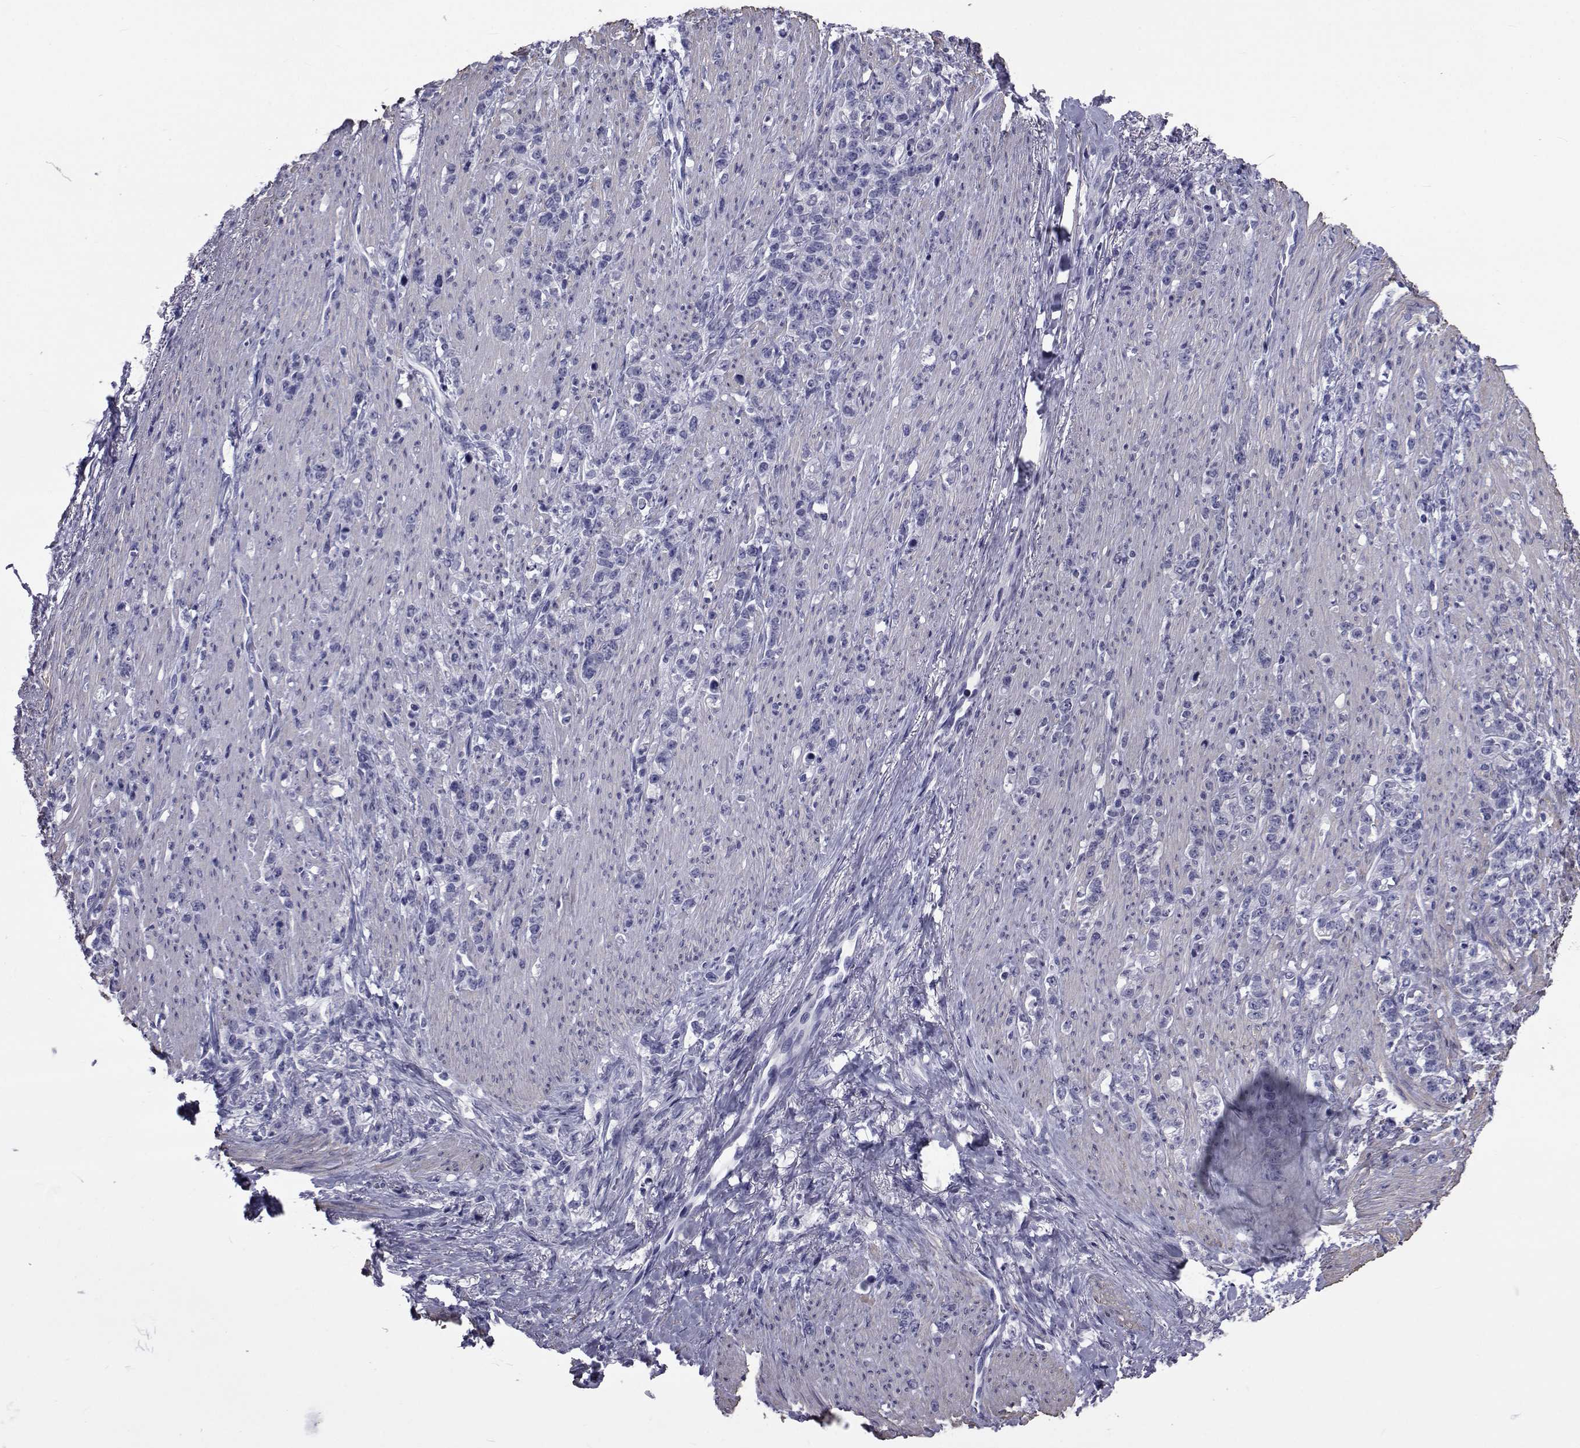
{"staining": {"intensity": "negative", "quantity": "none", "location": "none"}, "tissue": "stomach cancer", "cell_type": "Tumor cells", "image_type": "cancer", "snomed": [{"axis": "morphology", "description": "Adenocarcinoma, NOS"}, {"axis": "topography", "description": "Stomach, lower"}], "caption": "Immunohistochemistry histopathology image of stomach cancer (adenocarcinoma) stained for a protein (brown), which reveals no expression in tumor cells. Nuclei are stained in blue.", "gene": "GKAP1", "patient": {"sex": "male", "age": 88}}